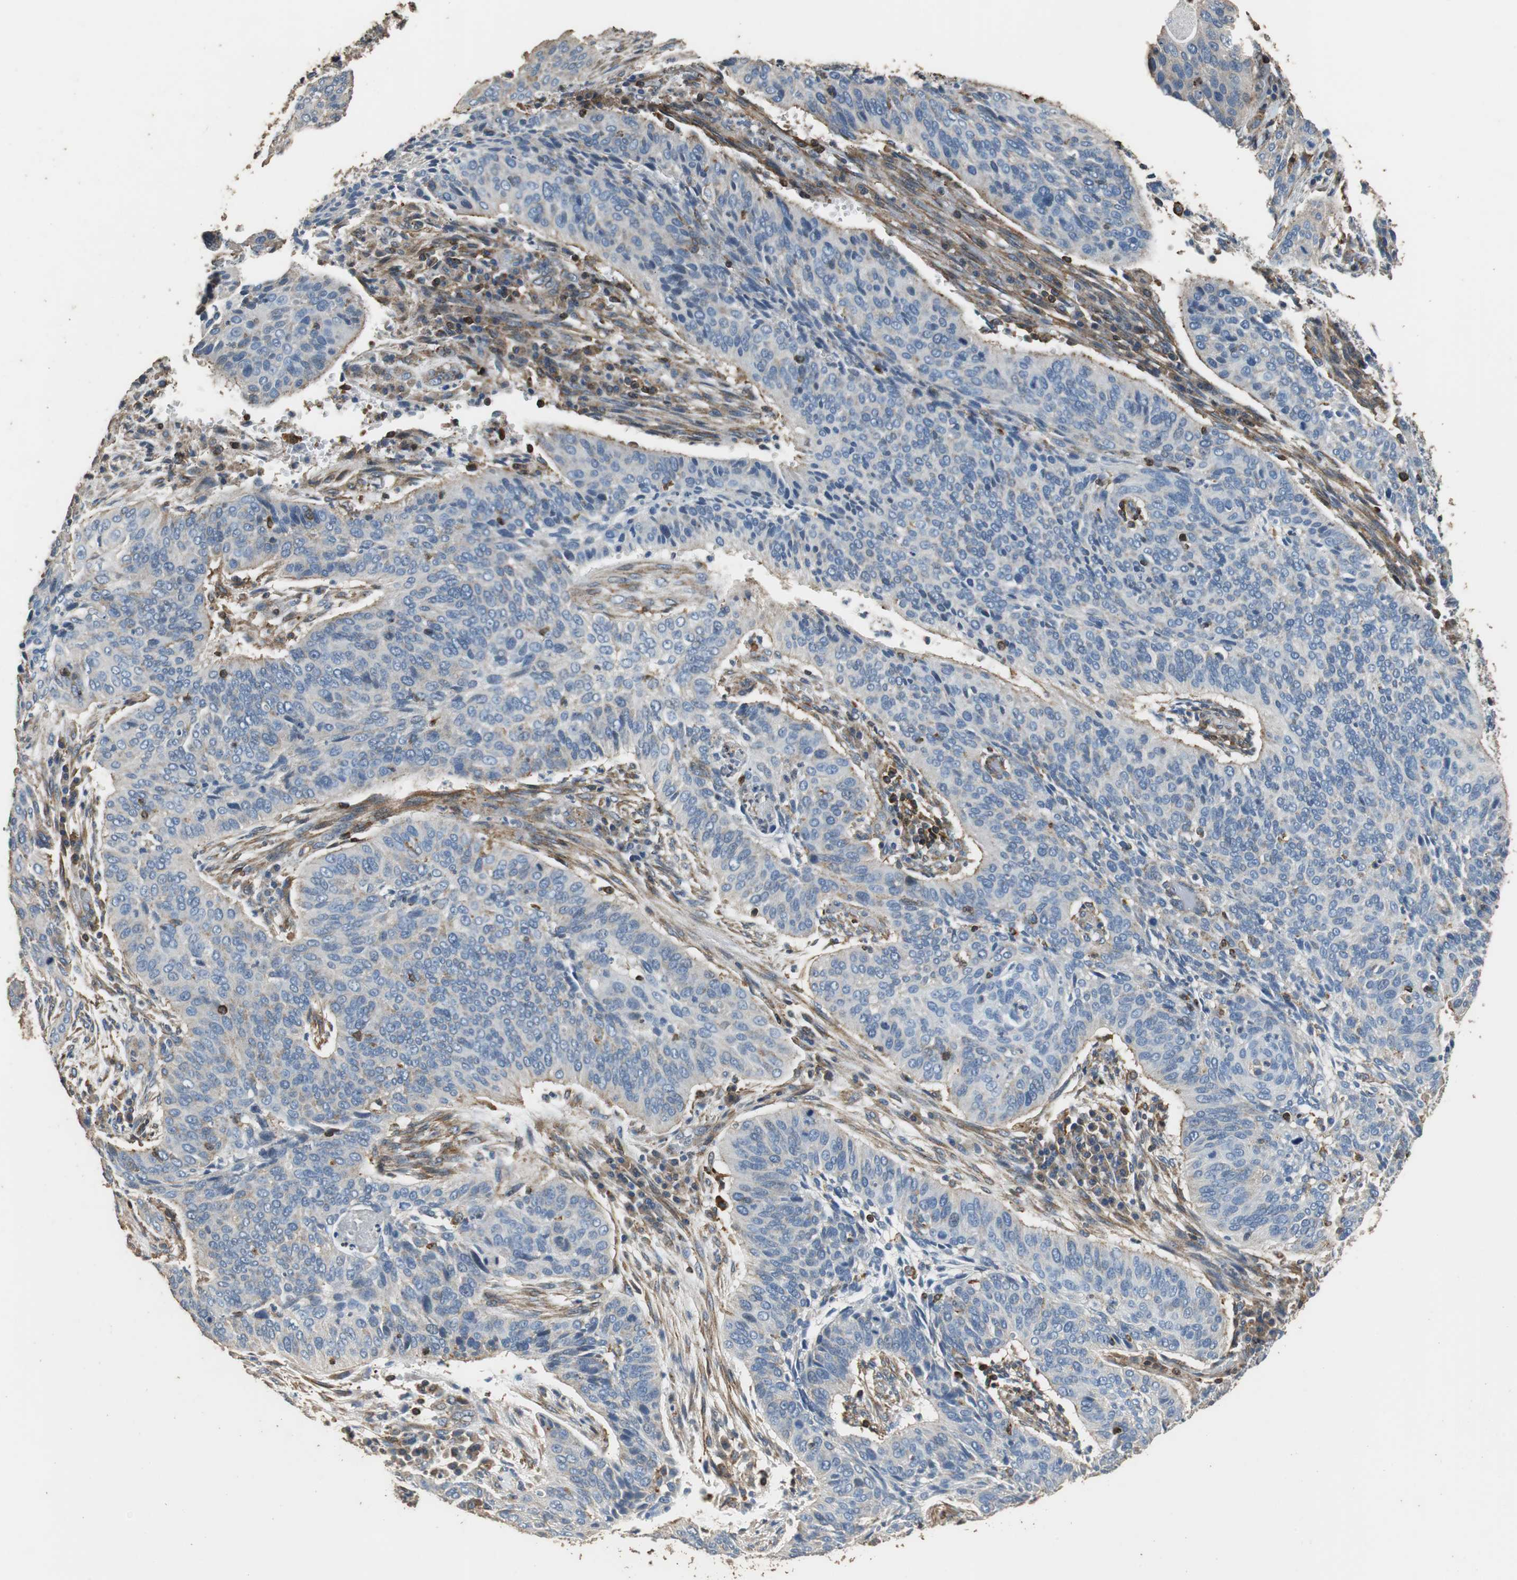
{"staining": {"intensity": "negative", "quantity": "none", "location": "none"}, "tissue": "cervical cancer", "cell_type": "Tumor cells", "image_type": "cancer", "snomed": [{"axis": "morphology", "description": "Squamous cell carcinoma, NOS"}, {"axis": "topography", "description": "Cervix"}], "caption": "Immunohistochemistry photomicrograph of neoplastic tissue: cervical cancer stained with DAB exhibits no significant protein staining in tumor cells.", "gene": "PRKRA", "patient": {"sex": "female", "age": 39}}